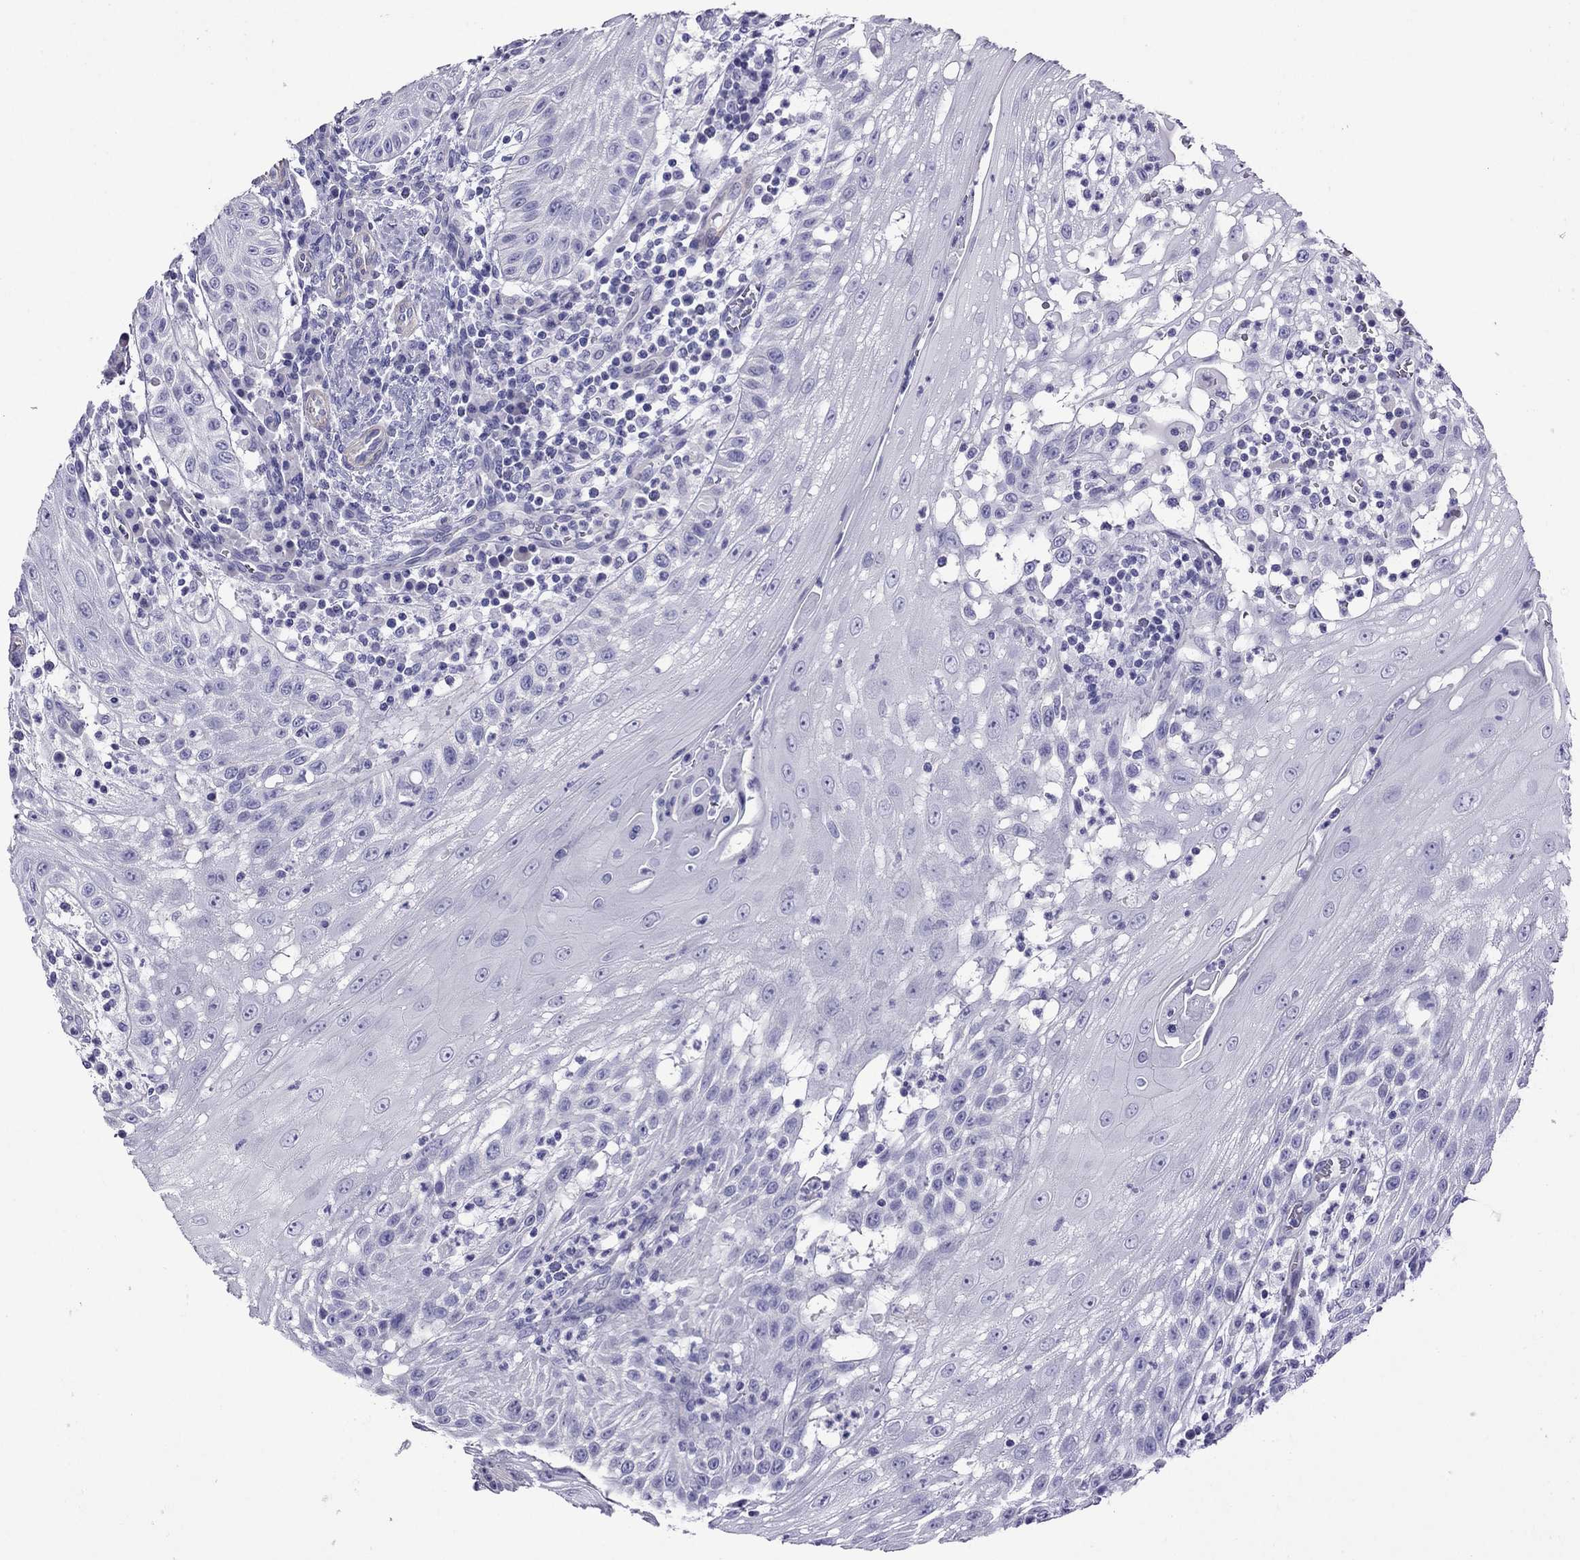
{"staining": {"intensity": "negative", "quantity": "none", "location": "none"}, "tissue": "head and neck cancer", "cell_type": "Tumor cells", "image_type": "cancer", "snomed": [{"axis": "morphology", "description": "Squamous cell carcinoma, NOS"}, {"axis": "topography", "description": "Oral tissue"}, {"axis": "topography", "description": "Head-Neck"}], "caption": "This is an immunohistochemistry (IHC) photomicrograph of human head and neck squamous cell carcinoma. There is no expression in tumor cells.", "gene": "MYL11", "patient": {"sex": "male", "age": 58}}